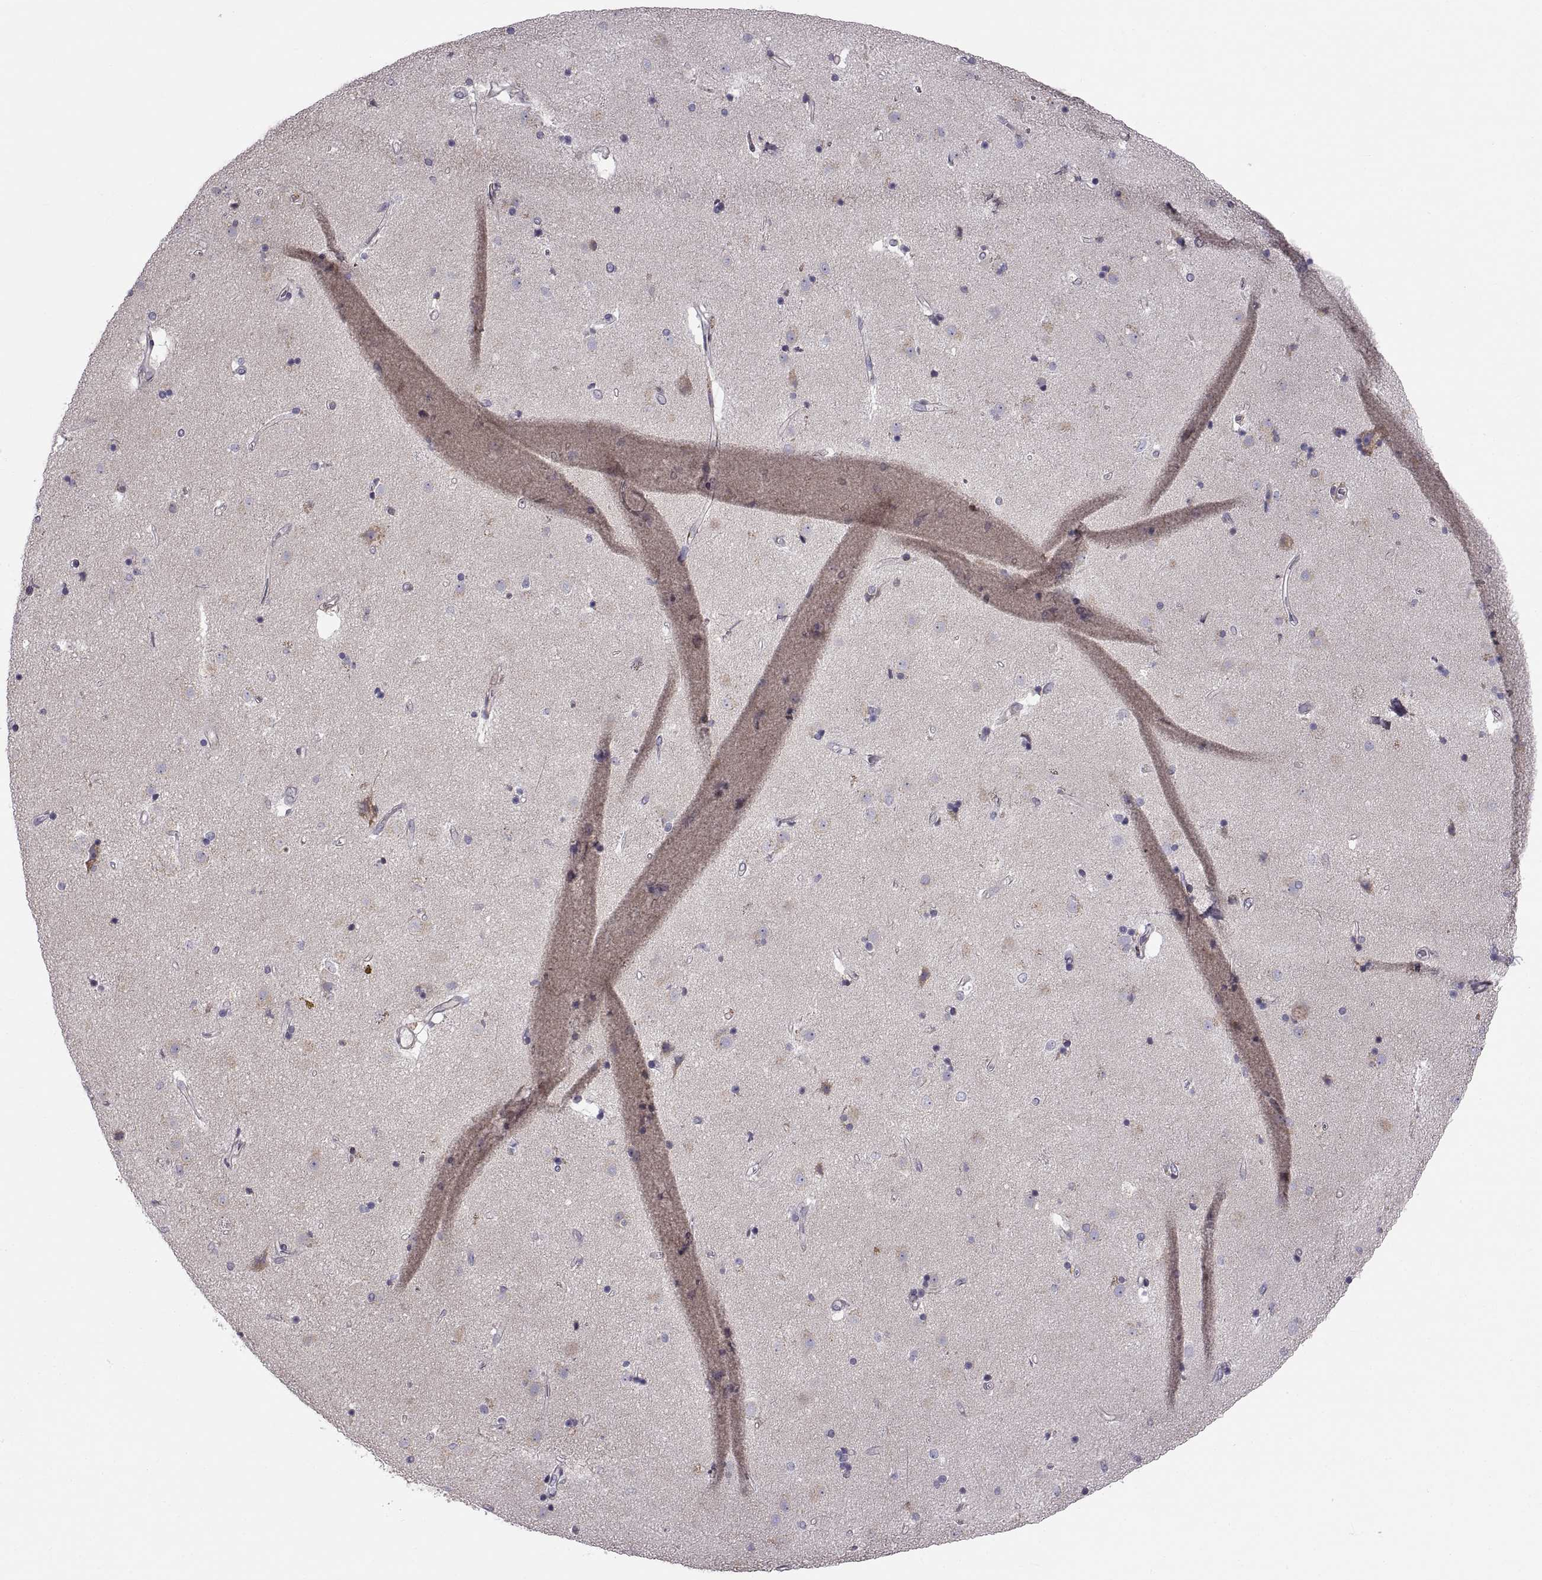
{"staining": {"intensity": "negative", "quantity": "none", "location": "none"}, "tissue": "caudate", "cell_type": "Glial cells", "image_type": "normal", "snomed": [{"axis": "morphology", "description": "Normal tissue, NOS"}, {"axis": "topography", "description": "Lateral ventricle wall"}], "caption": "Immunohistochemistry histopathology image of normal caudate stained for a protein (brown), which shows no staining in glial cells. (DAB (3,3'-diaminobenzidine) IHC, high magnification).", "gene": "PLEKHB2", "patient": {"sex": "female", "age": 71}}